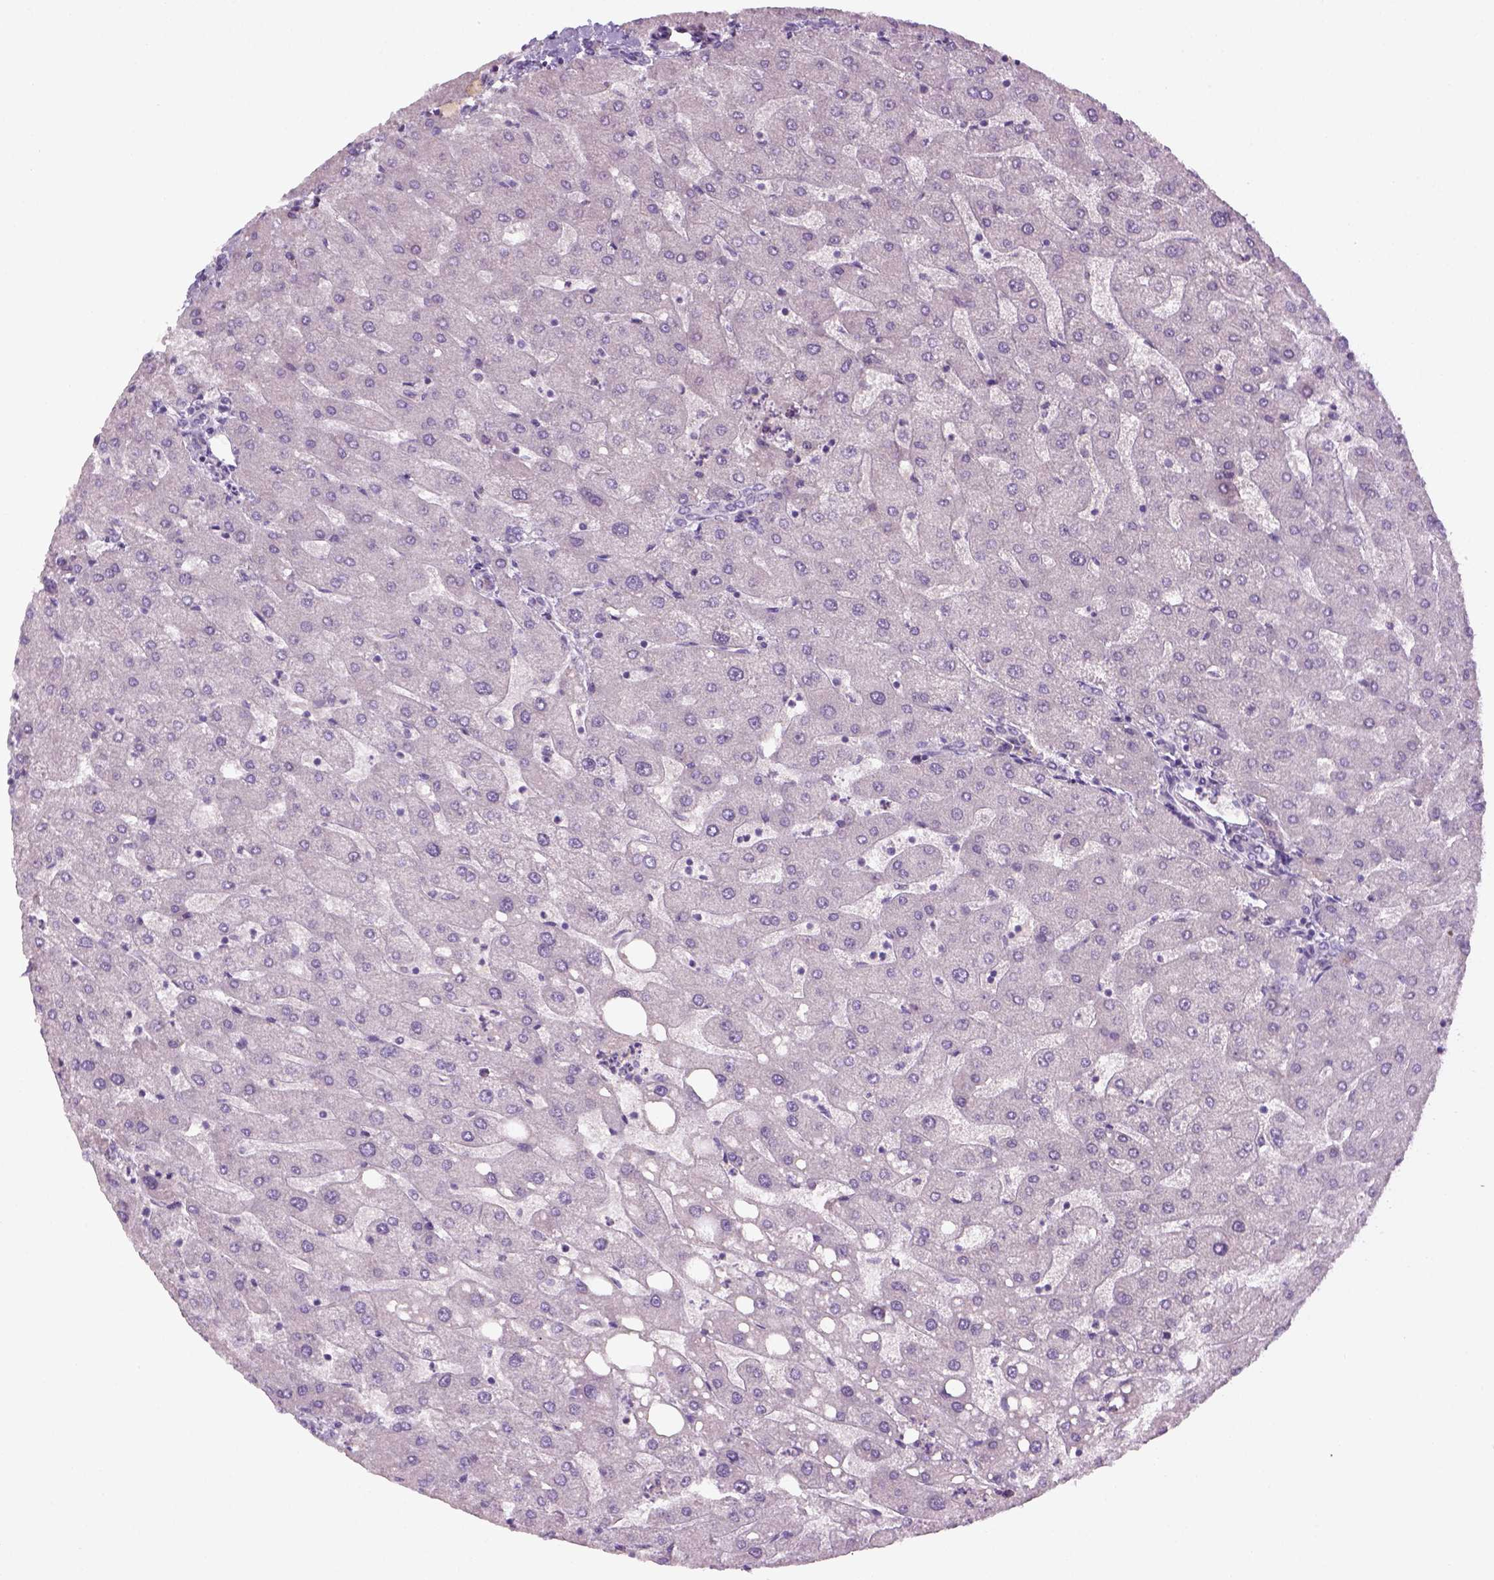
{"staining": {"intensity": "negative", "quantity": "none", "location": "none"}, "tissue": "liver", "cell_type": "Cholangiocytes", "image_type": "normal", "snomed": [{"axis": "morphology", "description": "Normal tissue, NOS"}, {"axis": "topography", "description": "Liver"}], "caption": "This is an IHC micrograph of benign liver. There is no staining in cholangiocytes.", "gene": "GFI1B", "patient": {"sex": "male", "age": 67}}